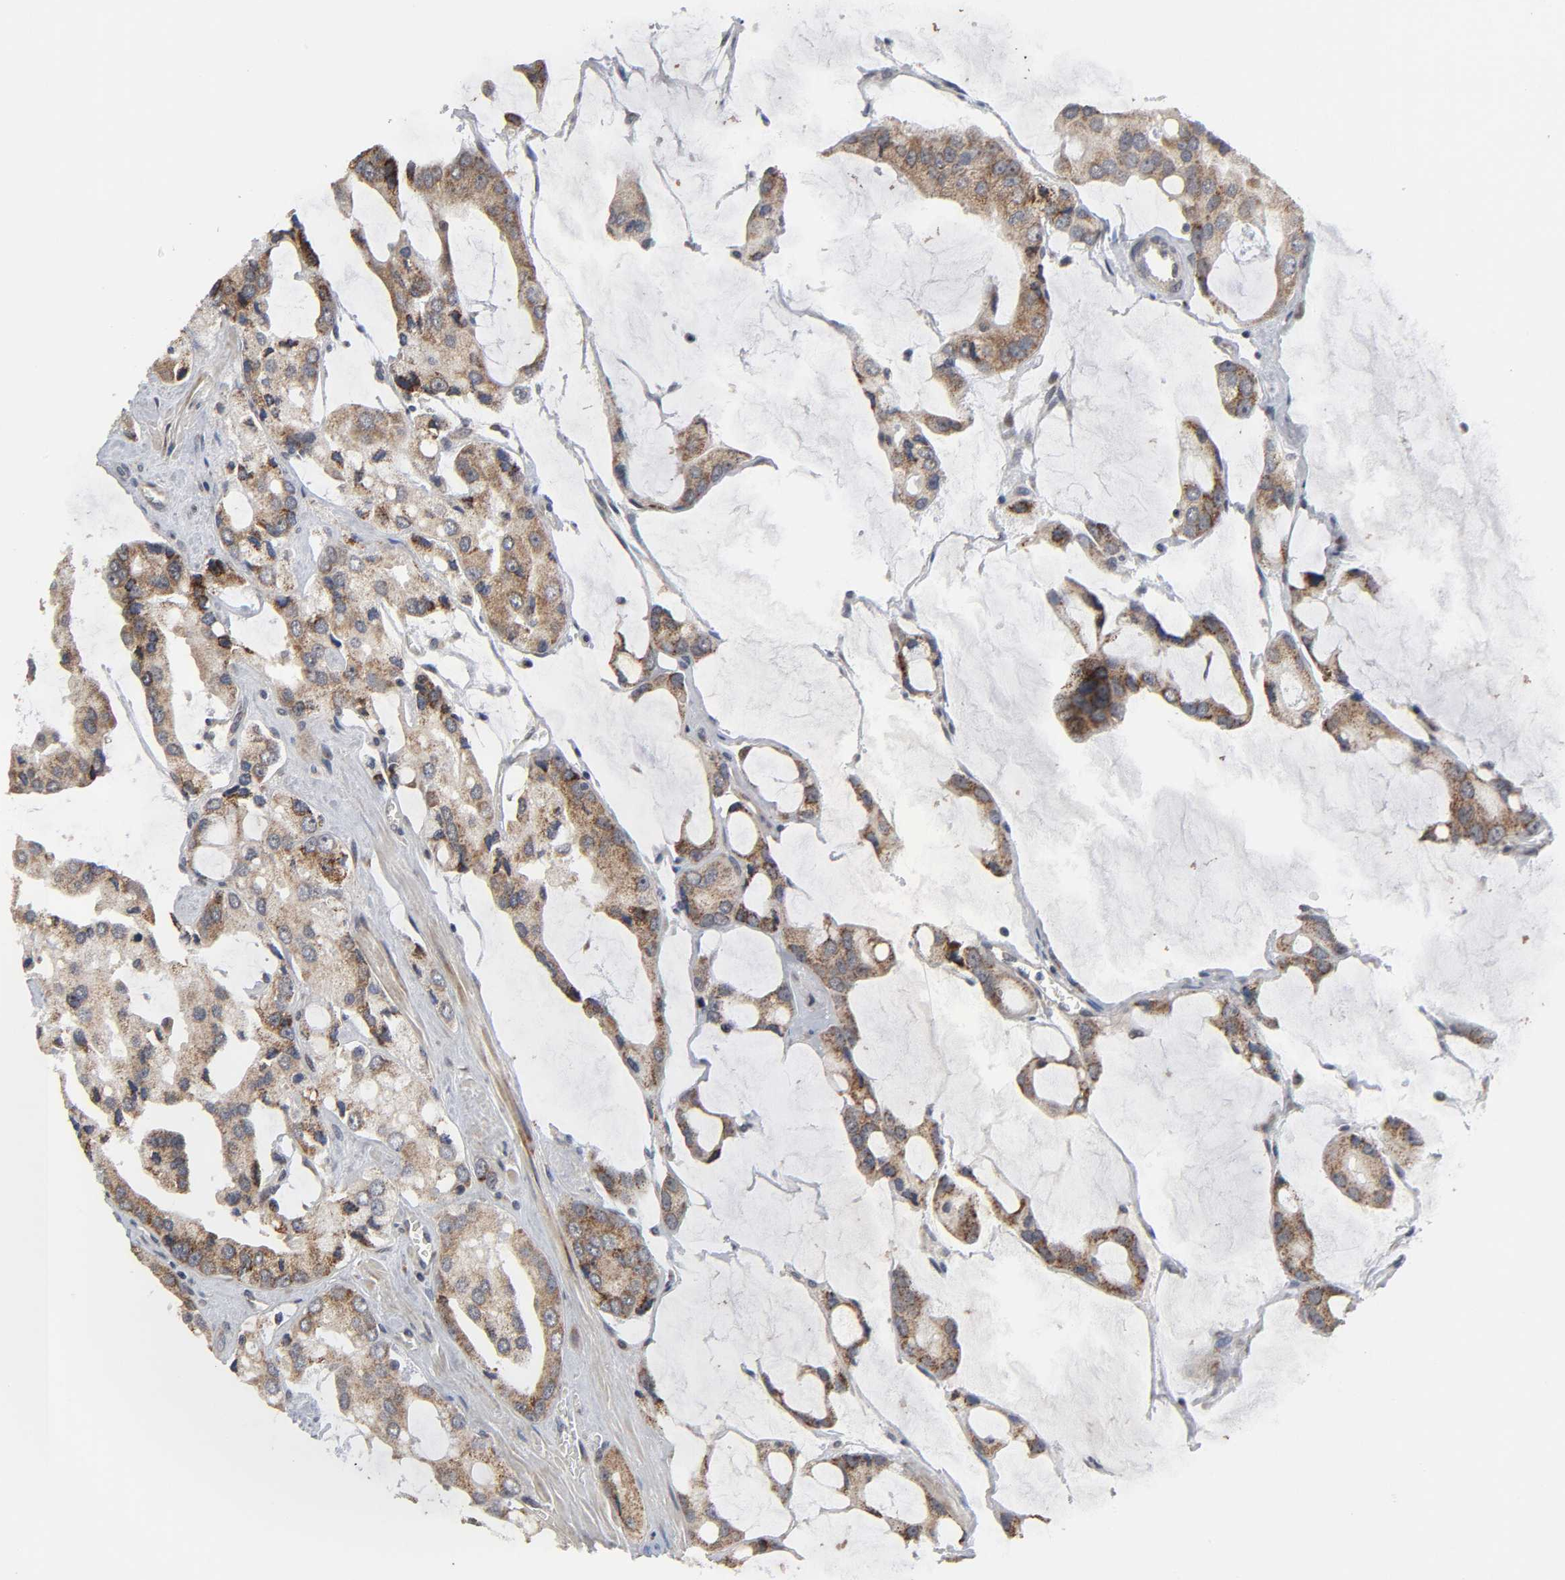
{"staining": {"intensity": "moderate", "quantity": ">75%", "location": "cytoplasmic/membranous"}, "tissue": "prostate cancer", "cell_type": "Tumor cells", "image_type": "cancer", "snomed": [{"axis": "morphology", "description": "Adenocarcinoma, High grade"}, {"axis": "topography", "description": "Prostate"}], "caption": "Immunohistochemistry (DAB (3,3'-diaminobenzidine)) staining of human prostate cancer (adenocarcinoma (high-grade)) exhibits moderate cytoplasmic/membranous protein expression in approximately >75% of tumor cells. The staining was performed using DAB (3,3'-diaminobenzidine), with brown indicating positive protein expression. Nuclei are stained blue with hematoxylin.", "gene": "SLC30A9", "patient": {"sex": "male", "age": 67}}